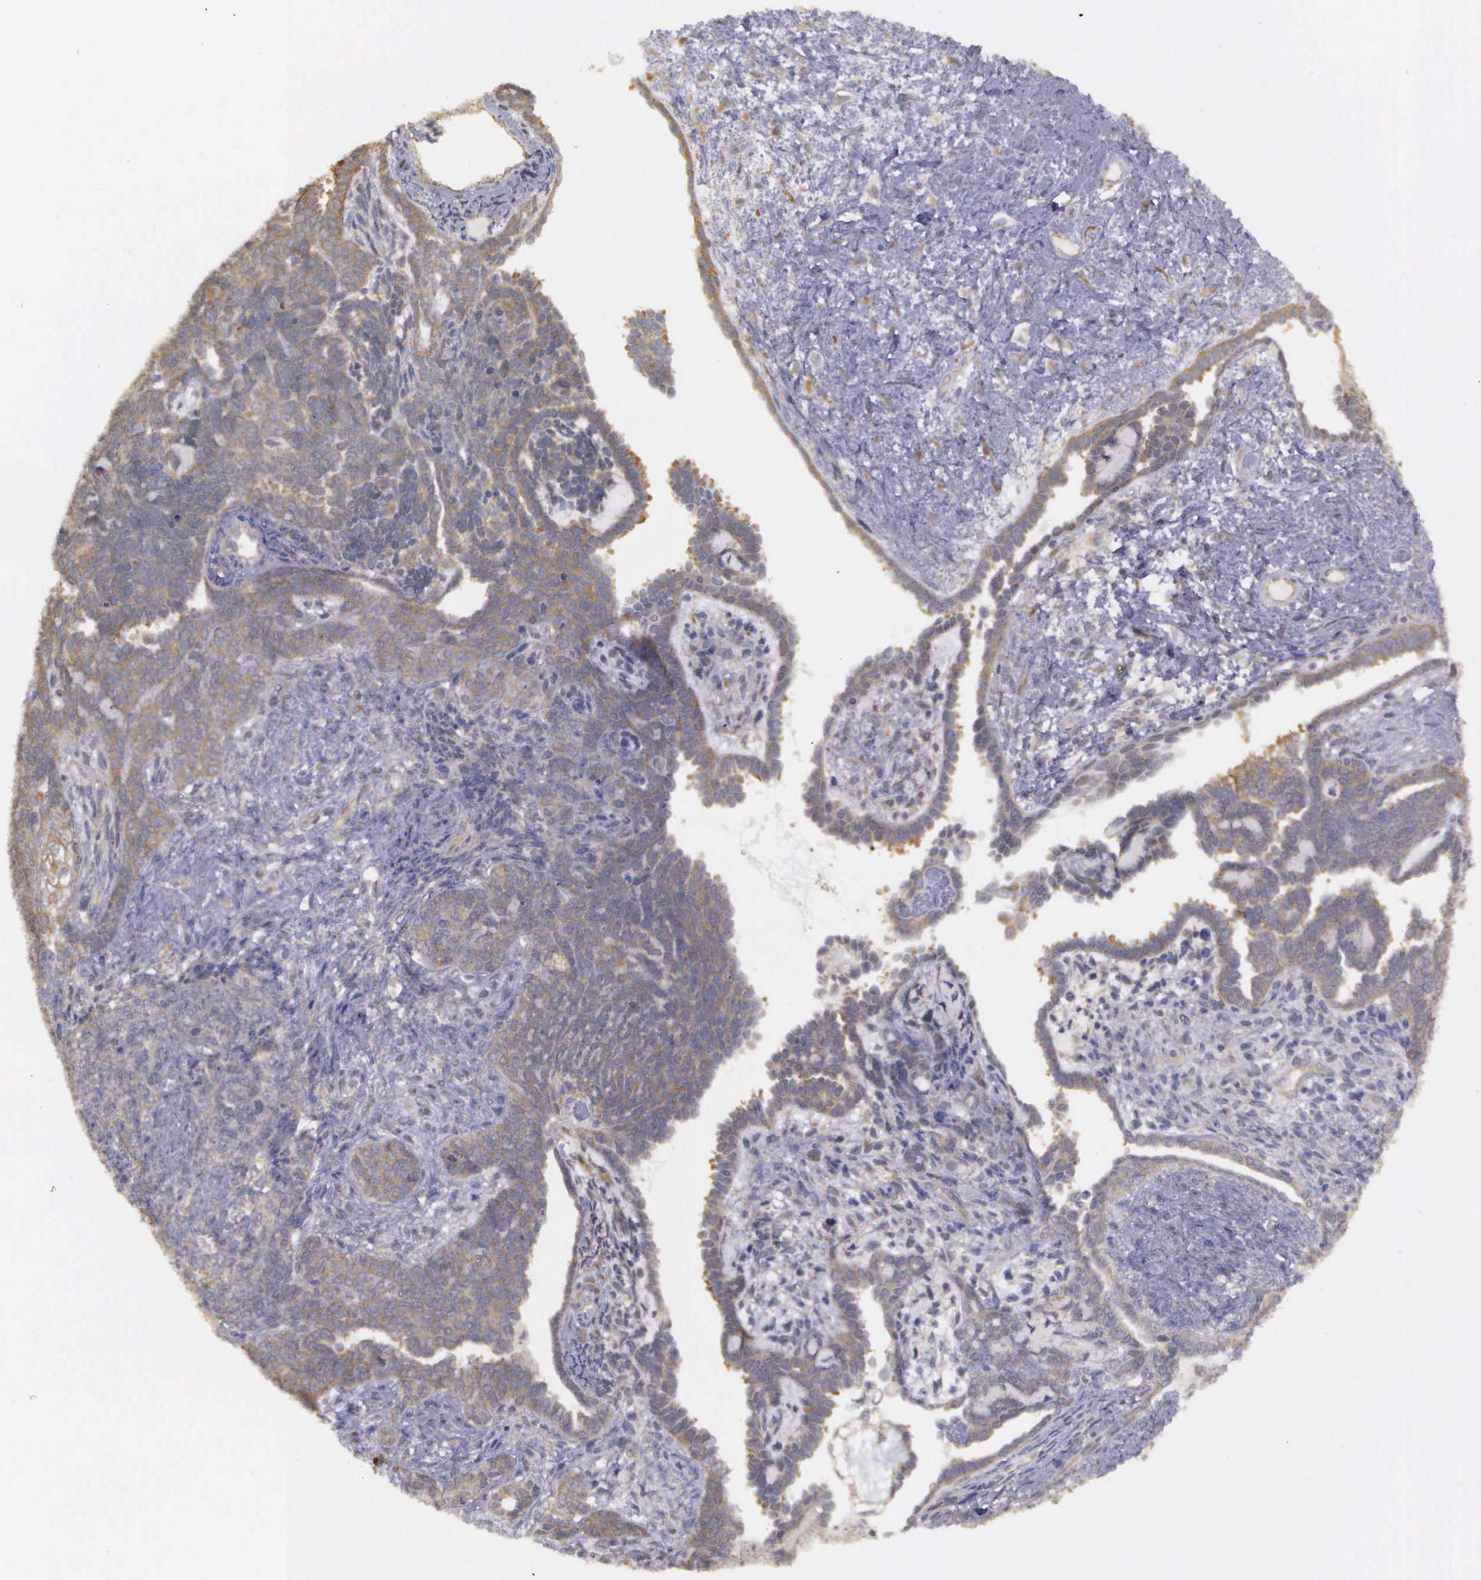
{"staining": {"intensity": "moderate", "quantity": ">75%", "location": "cytoplasmic/membranous"}, "tissue": "endometrial cancer", "cell_type": "Tumor cells", "image_type": "cancer", "snomed": [{"axis": "morphology", "description": "Neoplasm, malignant, NOS"}, {"axis": "topography", "description": "Endometrium"}], "caption": "This image shows endometrial cancer (malignant neoplasm) stained with immunohistochemistry (IHC) to label a protein in brown. The cytoplasmic/membranous of tumor cells show moderate positivity for the protein. Nuclei are counter-stained blue.", "gene": "EIF5", "patient": {"sex": "female", "age": 74}}